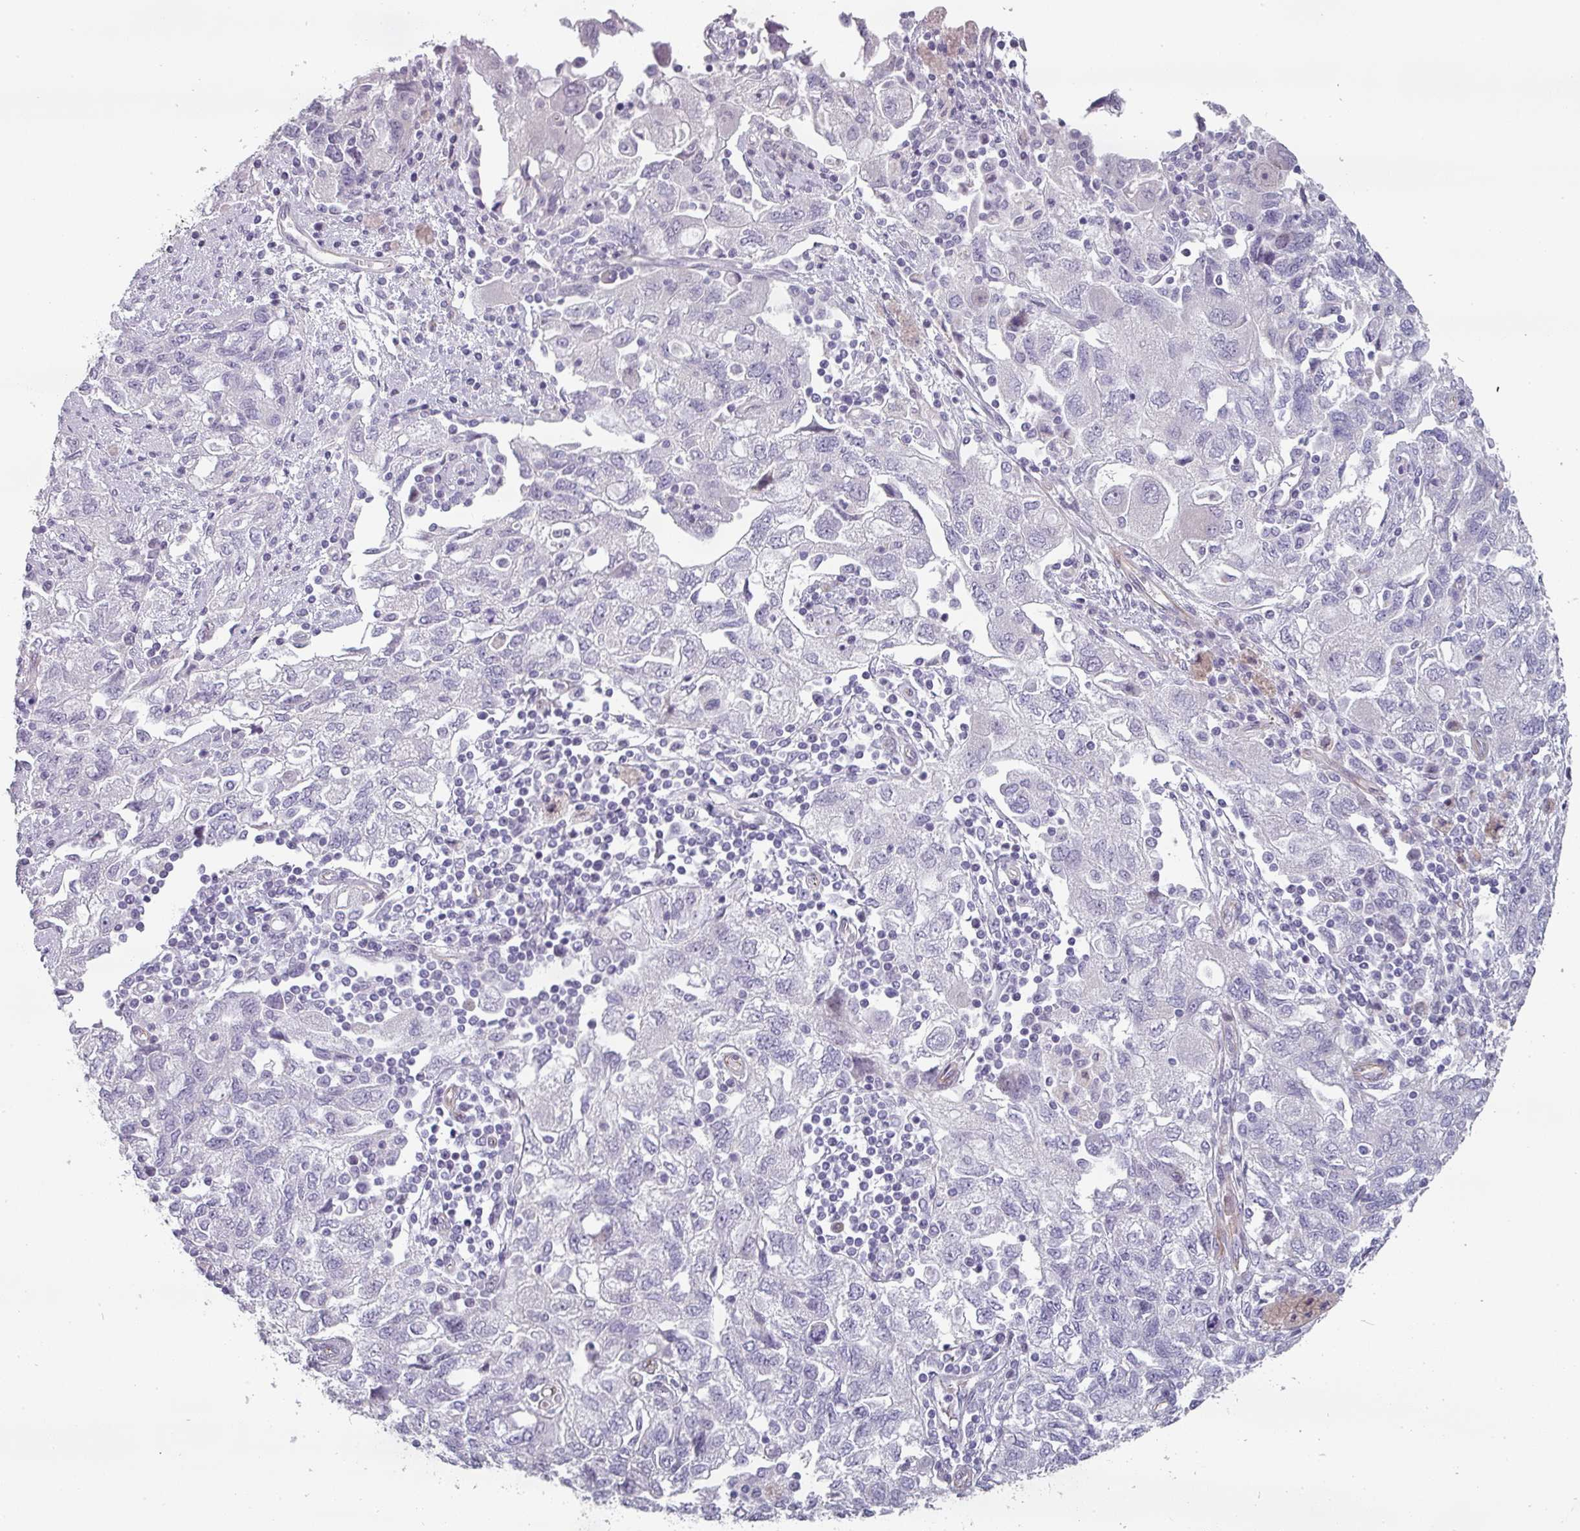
{"staining": {"intensity": "negative", "quantity": "none", "location": "none"}, "tissue": "ovarian cancer", "cell_type": "Tumor cells", "image_type": "cancer", "snomed": [{"axis": "morphology", "description": "Carcinoma, NOS"}, {"axis": "morphology", "description": "Cystadenocarcinoma, serous, NOS"}, {"axis": "topography", "description": "Ovary"}], "caption": "The histopathology image shows no staining of tumor cells in ovarian cancer (serous cystadenocarcinoma).", "gene": "CHRDL1", "patient": {"sex": "female", "age": 69}}